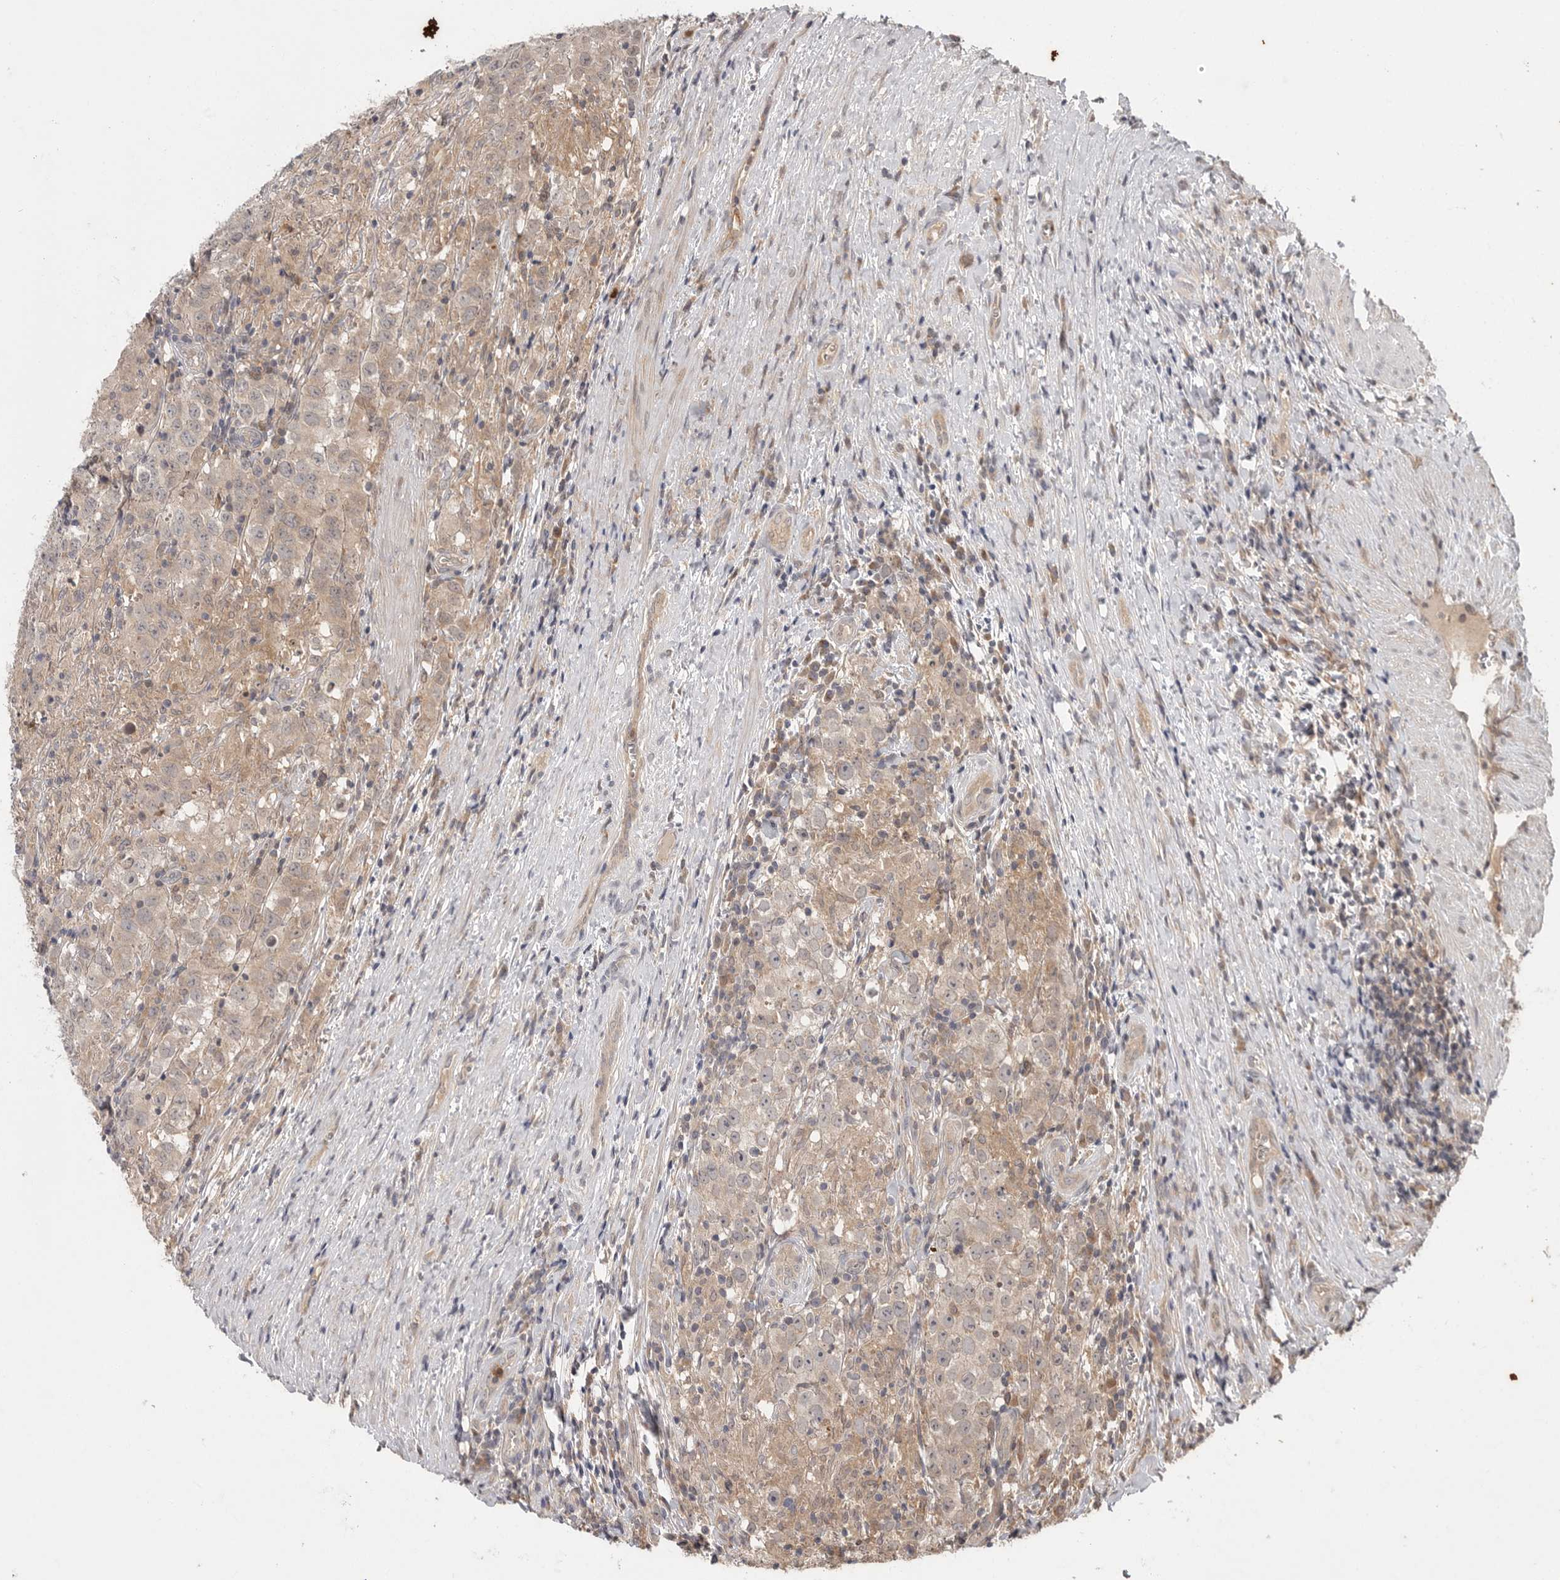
{"staining": {"intensity": "weak", "quantity": "<25%", "location": "cytoplasmic/membranous"}, "tissue": "testis cancer", "cell_type": "Tumor cells", "image_type": "cancer", "snomed": [{"axis": "morphology", "description": "Seminoma, NOS"}, {"axis": "morphology", "description": "Carcinoma, Embryonal, NOS"}, {"axis": "topography", "description": "Testis"}], "caption": "Testis cancer was stained to show a protein in brown. There is no significant staining in tumor cells. (Stains: DAB immunohistochemistry with hematoxylin counter stain, Microscopy: brightfield microscopy at high magnification).", "gene": "VN1R4", "patient": {"sex": "male", "age": 43}}